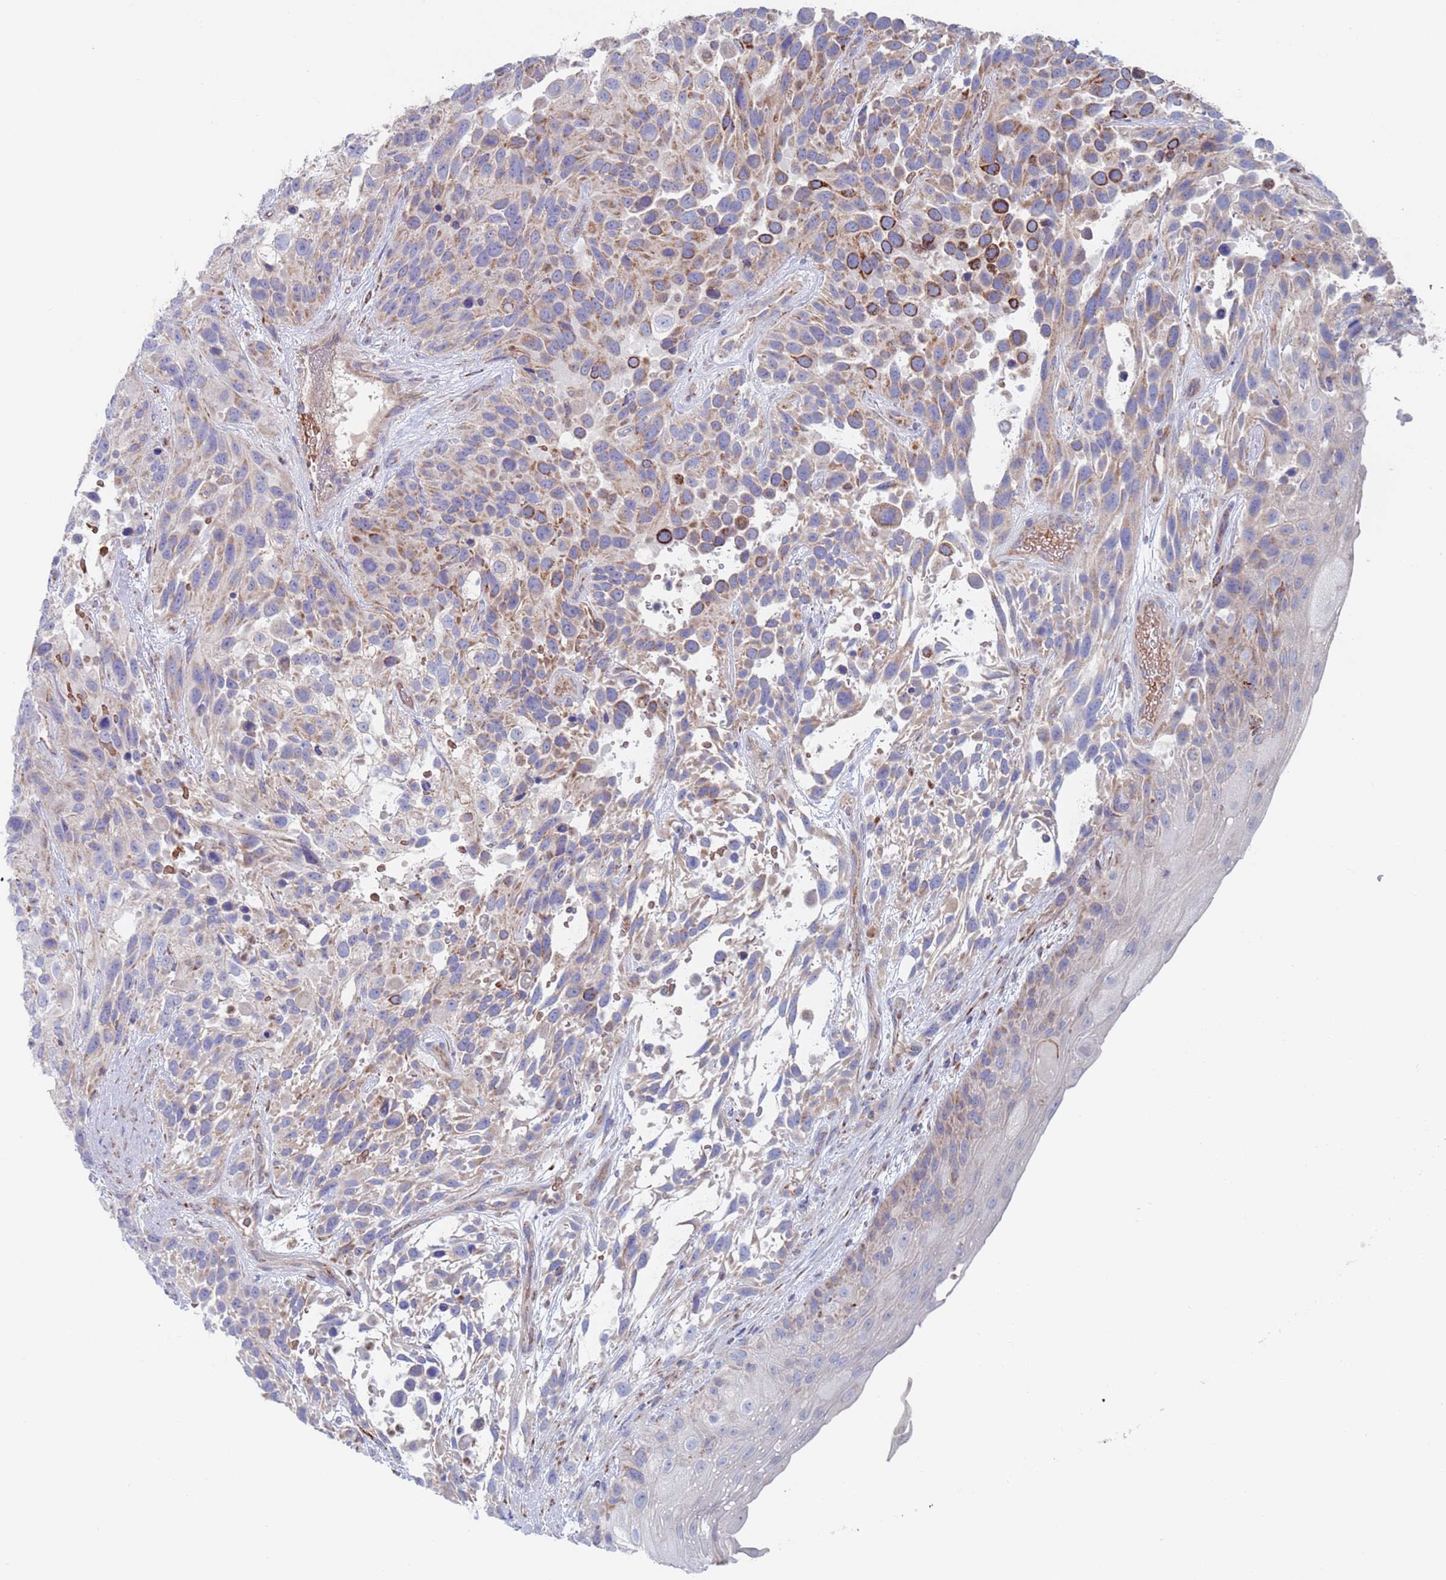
{"staining": {"intensity": "strong", "quantity": "<25%", "location": "cytoplasmic/membranous"}, "tissue": "urothelial cancer", "cell_type": "Tumor cells", "image_type": "cancer", "snomed": [{"axis": "morphology", "description": "Urothelial carcinoma, High grade"}, {"axis": "topography", "description": "Urinary bladder"}], "caption": "Immunohistochemical staining of urothelial cancer exhibits strong cytoplasmic/membranous protein positivity in about <25% of tumor cells.", "gene": "CHCHD6", "patient": {"sex": "female", "age": 70}}